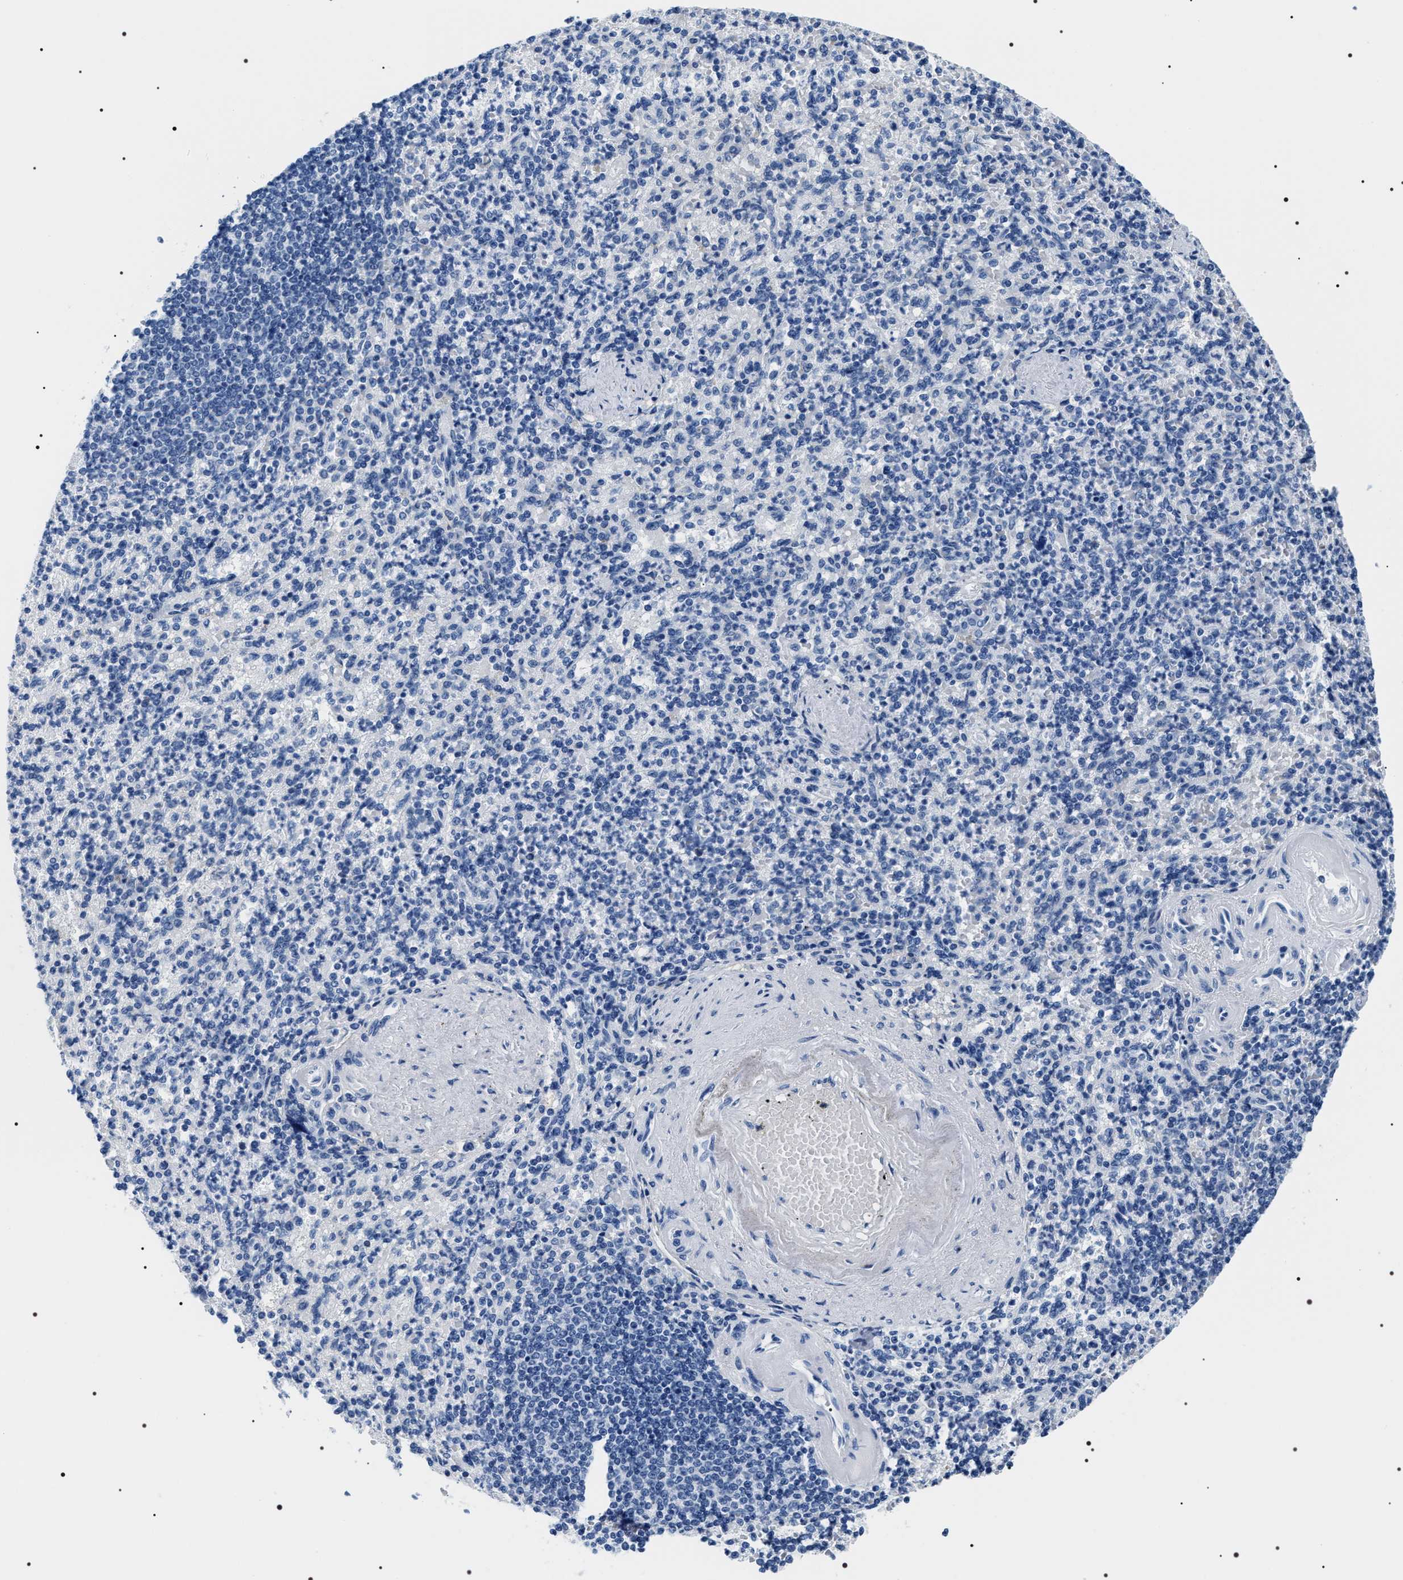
{"staining": {"intensity": "negative", "quantity": "none", "location": "none"}, "tissue": "spleen", "cell_type": "Cells in red pulp", "image_type": "normal", "snomed": [{"axis": "morphology", "description": "Normal tissue, NOS"}, {"axis": "topography", "description": "Spleen"}], "caption": "DAB immunohistochemical staining of benign spleen shows no significant expression in cells in red pulp. Brightfield microscopy of immunohistochemistry stained with DAB (brown) and hematoxylin (blue), captured at high magnification.", "gene": "ADH4", "patient": {"sex": "female", "age": 74}}